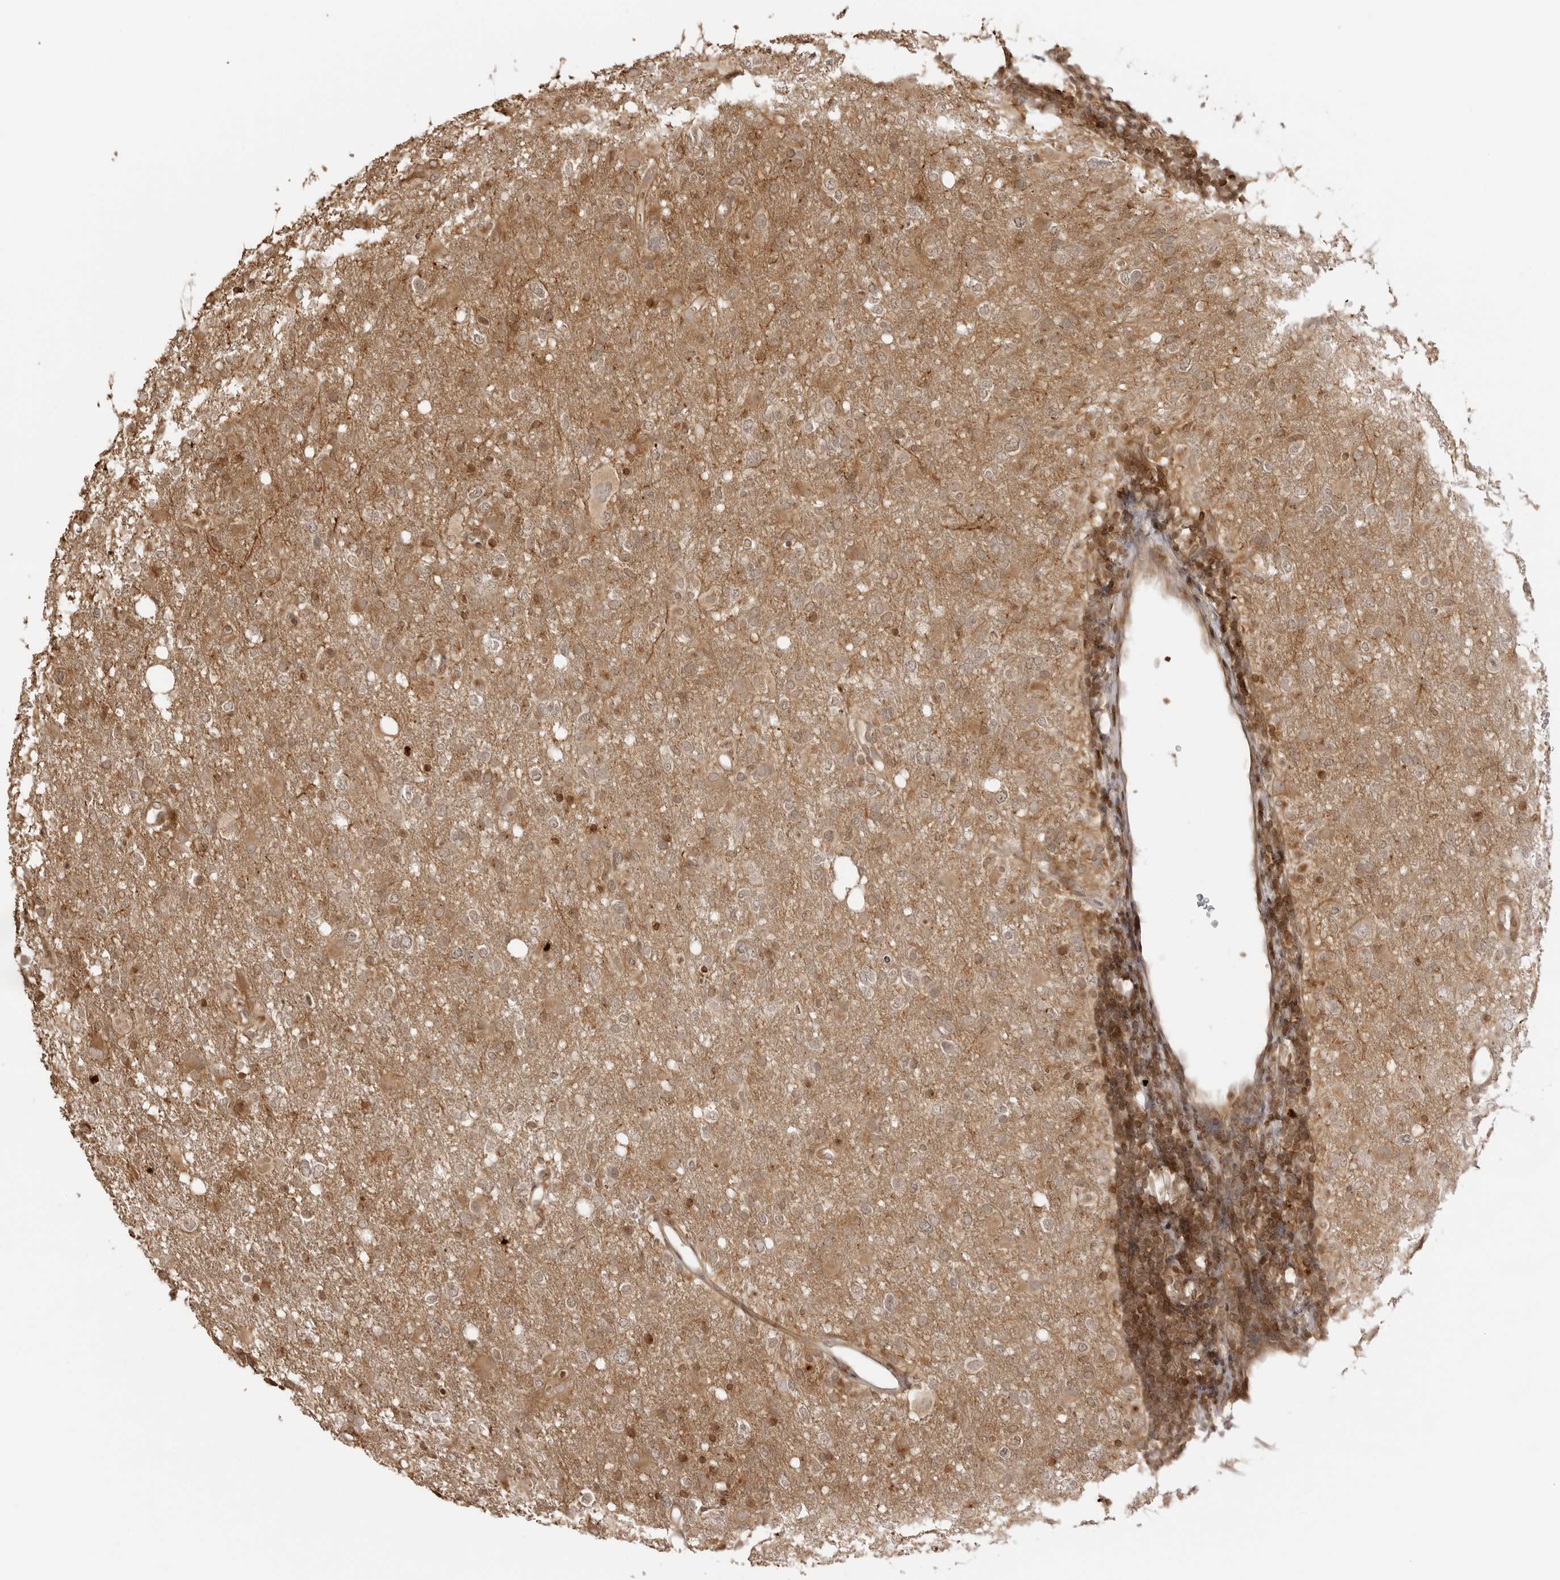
{"staining": {"intensity": "moderate", "quantity": ">75%", "location": "cytoplasmic/membranous,nuclear"}, "tissue": "glioma", "cell_type": "Tumor cells", "image_type": "cancer", "snomed": [{"axis": "morphology", "description": "Glioma, malignant, High grade"}, {"axis": "topography", "description": "Brain"}], "caption": "Human malignant glioma (high-grade) stained for a protein (brown) reveals moderate cytoplasmic/membranous and nuclear positive positivity in approximately >75% of tumor cells.", "gene": "IKBKE", "patient": {"sex": "female", "age": 57}}